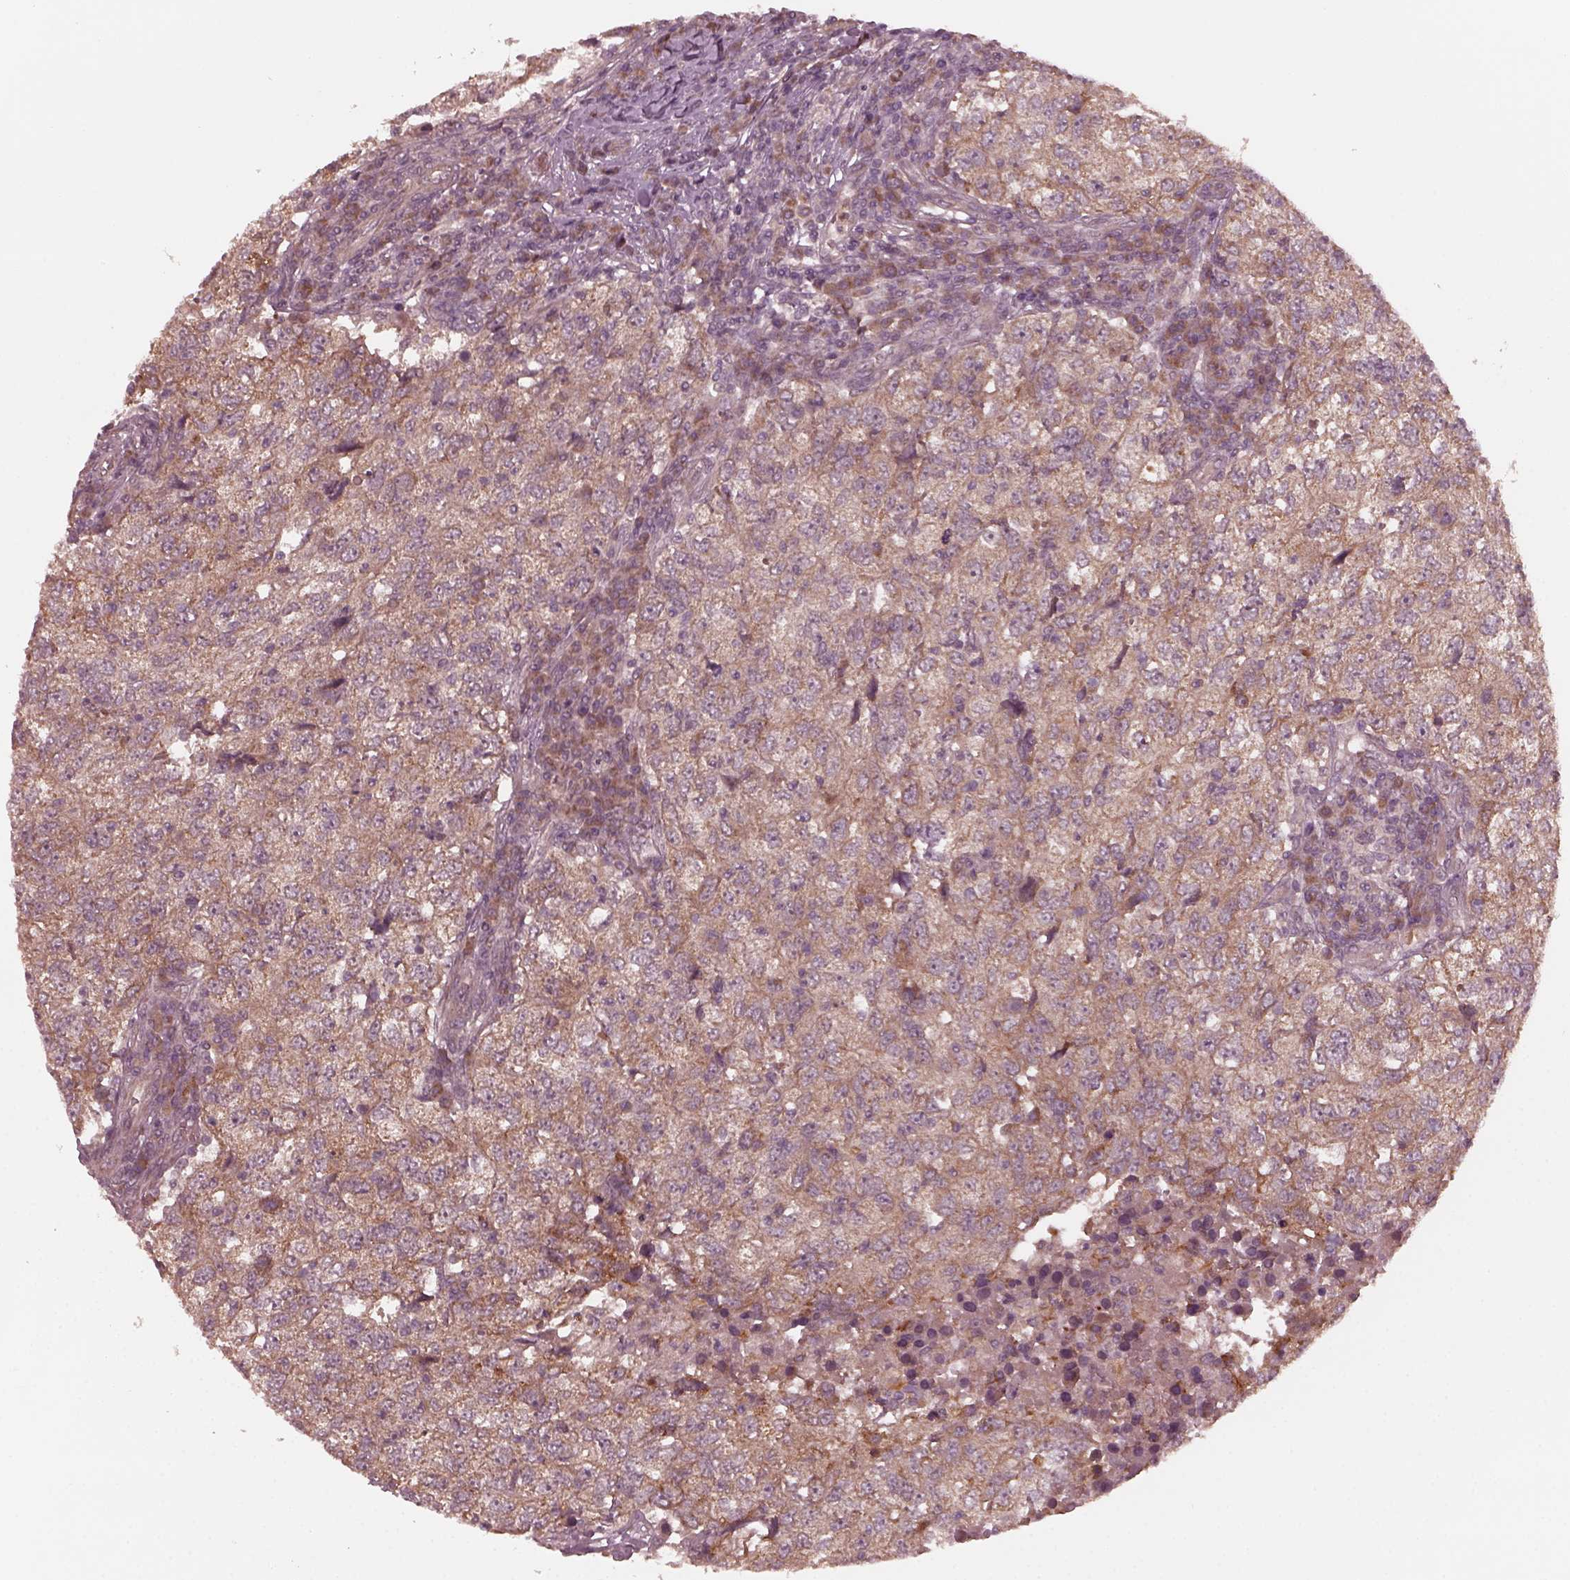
{"staining": {"intensity": "weak", "quantity": "25%-75%", "location": "cytoplasmic/membranous"}, "tissue": "breast cancer", "cell_type": "Tumor cells", "image_type": "cancer", "snomed": [{"axis": "morphology", "description": "Duct carcinoma"}, {"axis": "topography", "description": "Breast"}], "caption": "The immunohistochemical stain shows weak cytoplasmic/membranous staining in tumor cells of intraductal carcinoma (breast) tissue.", "gene": "FAF2", "patient": {"sex": "female", "age": 30}}